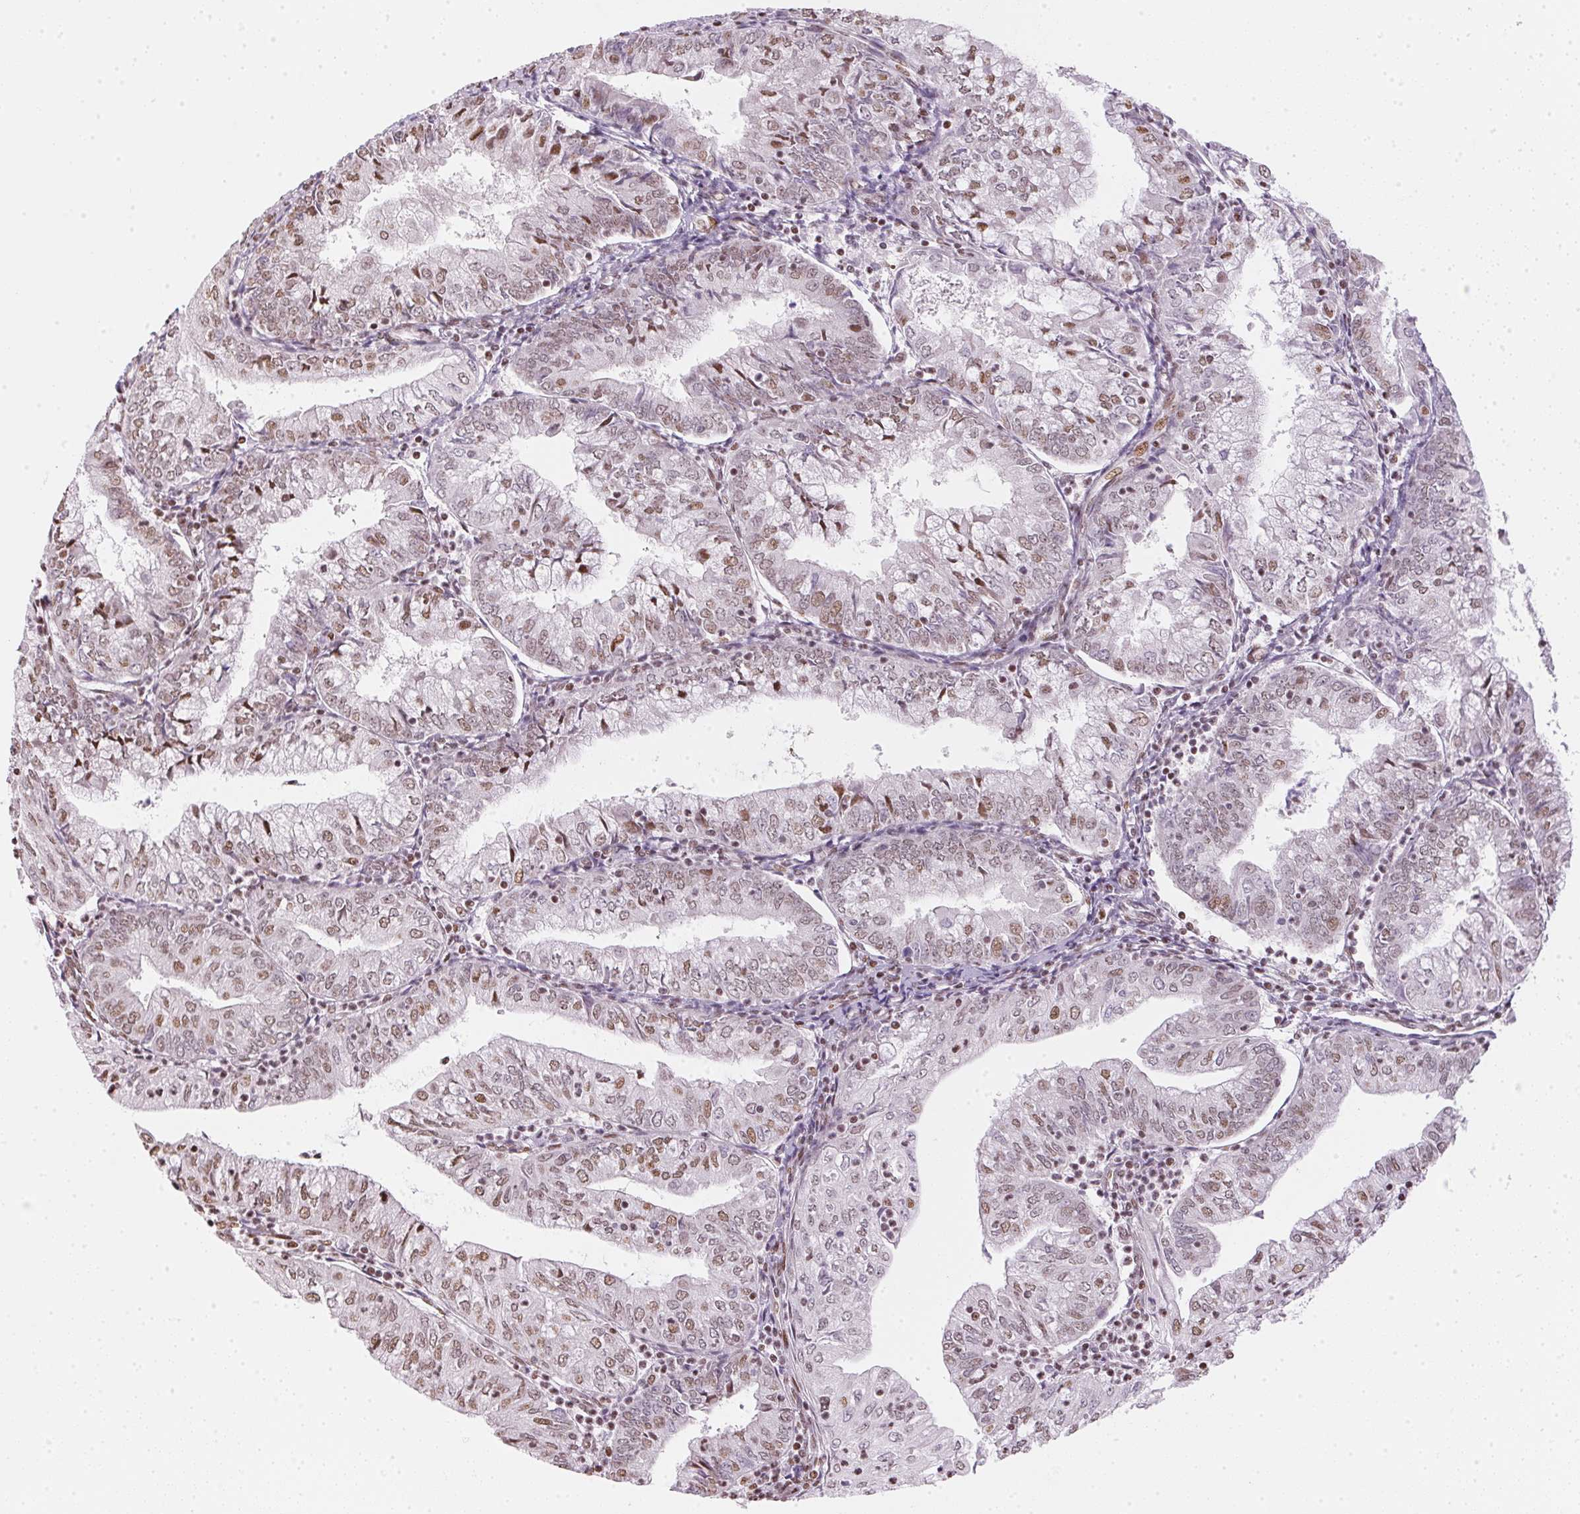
{"staining": {"intensity": "moderate", "quantity": "<25%", "location": "nuclear"}, "tissue": "endometrial cancer", "cell_type": "Tumor cells", "image_type": "cancer", "snomed": [{"axis": "morphology", "description": "Adenocarcinoma, NOS"}, {"axis": "topography", "description": "Endometrium"}], "caption": "DAB immunohistochemical staining of endometrial cancer reveals moderate nuclear protein expression in about <25% of tumor cells.", "gene": "KAT6A", "patient": {"sex": "female", "age": 55}}